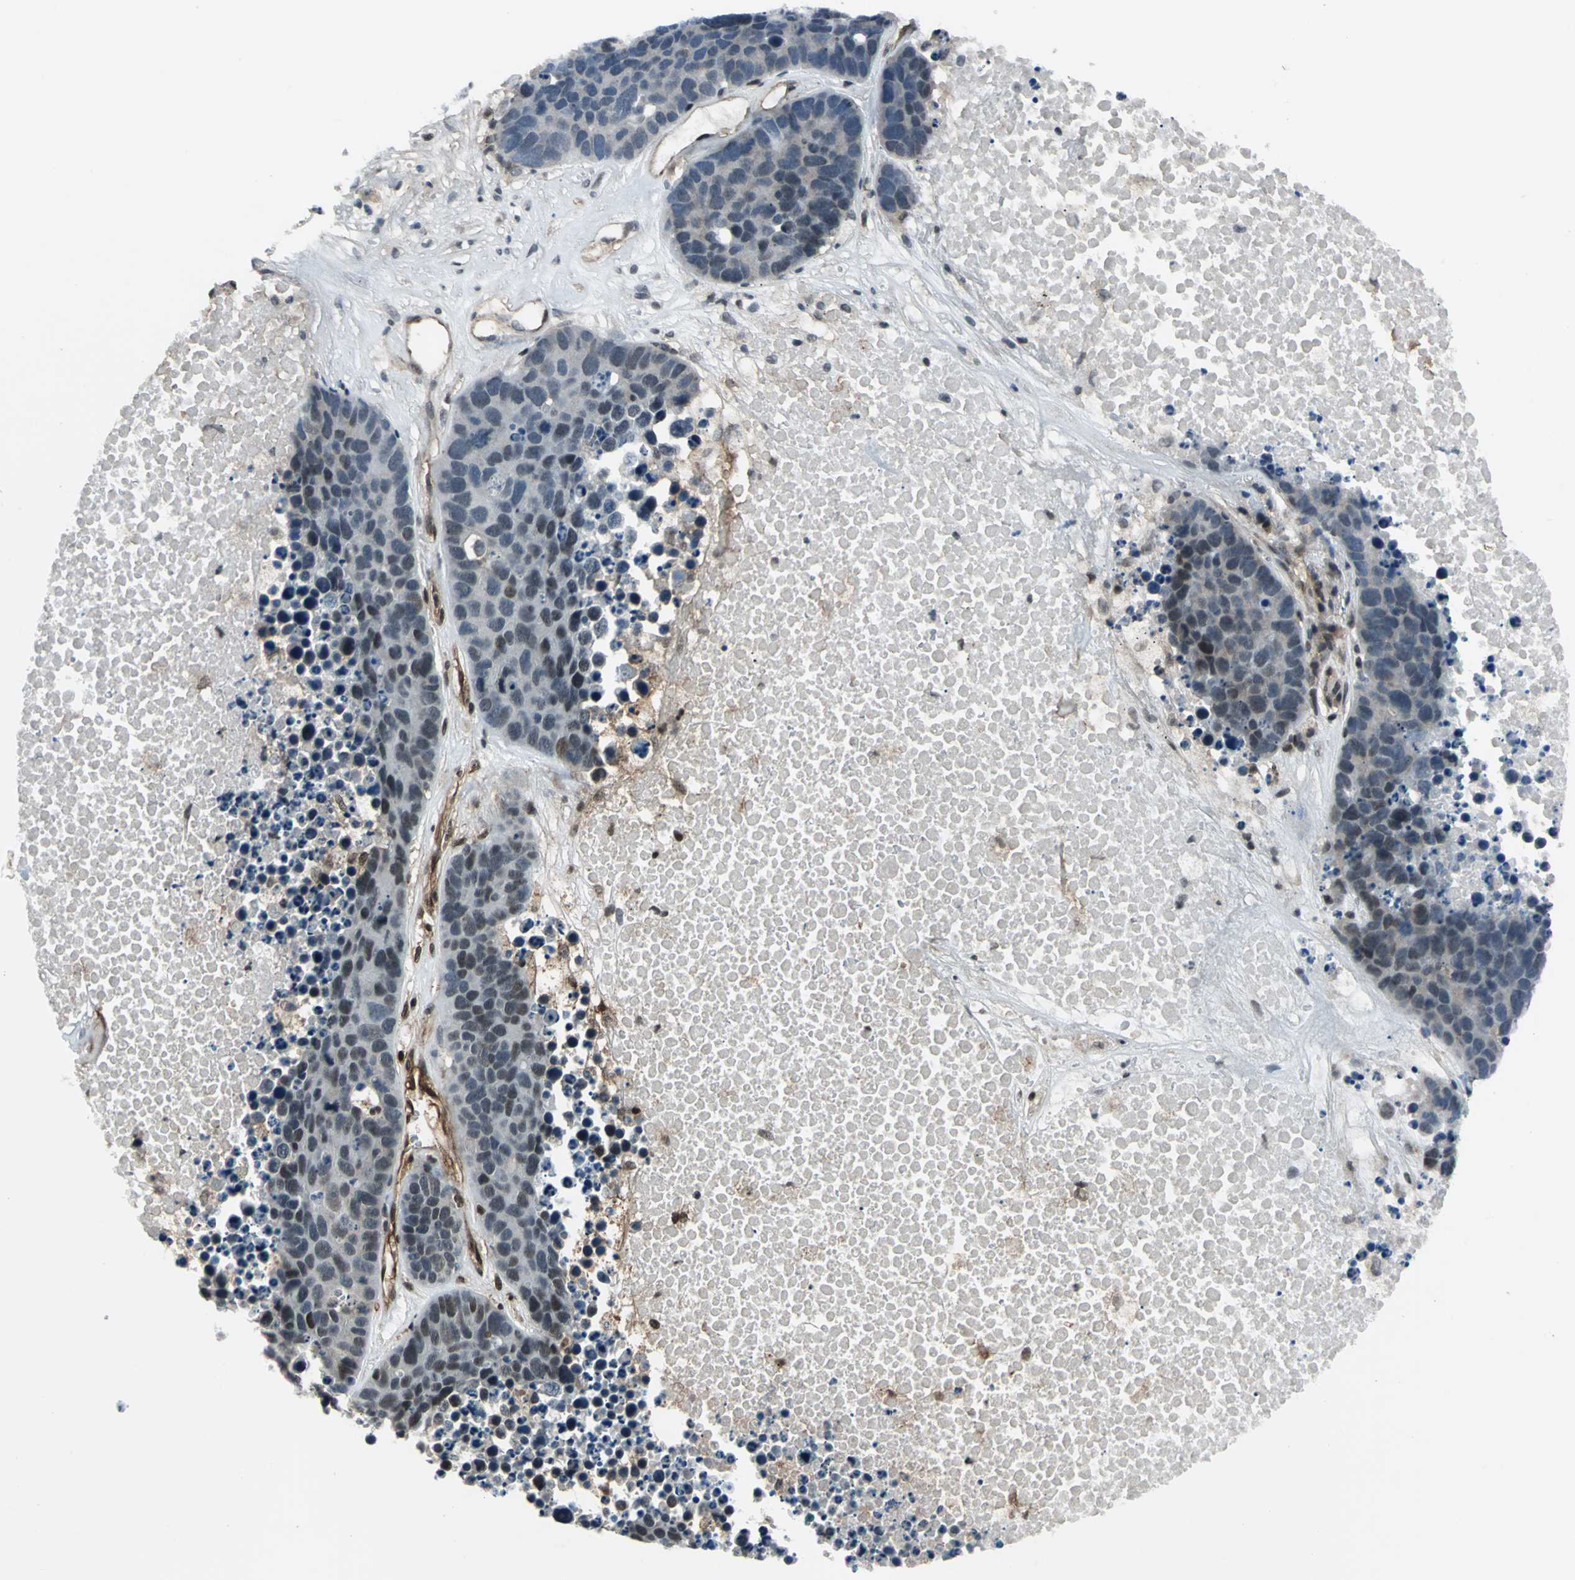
{"staining": {"intensity": "negative", "quantity": "none", "location": "none"}, "tissue": "carcinoid", "cell_type": "Tumor cells", "image_type": "cancer", "snomed": [{"axis": "morphology", "description": "Carcinoid, malignant, NOS"}, {"axis": "topography", "description": "Lung"}], "caption": "The micrograph displays no staining of tumor cells in carcinoid (malignant).", "gene": "NR2C2", "patient": {"sex": "male", "age": 60}}